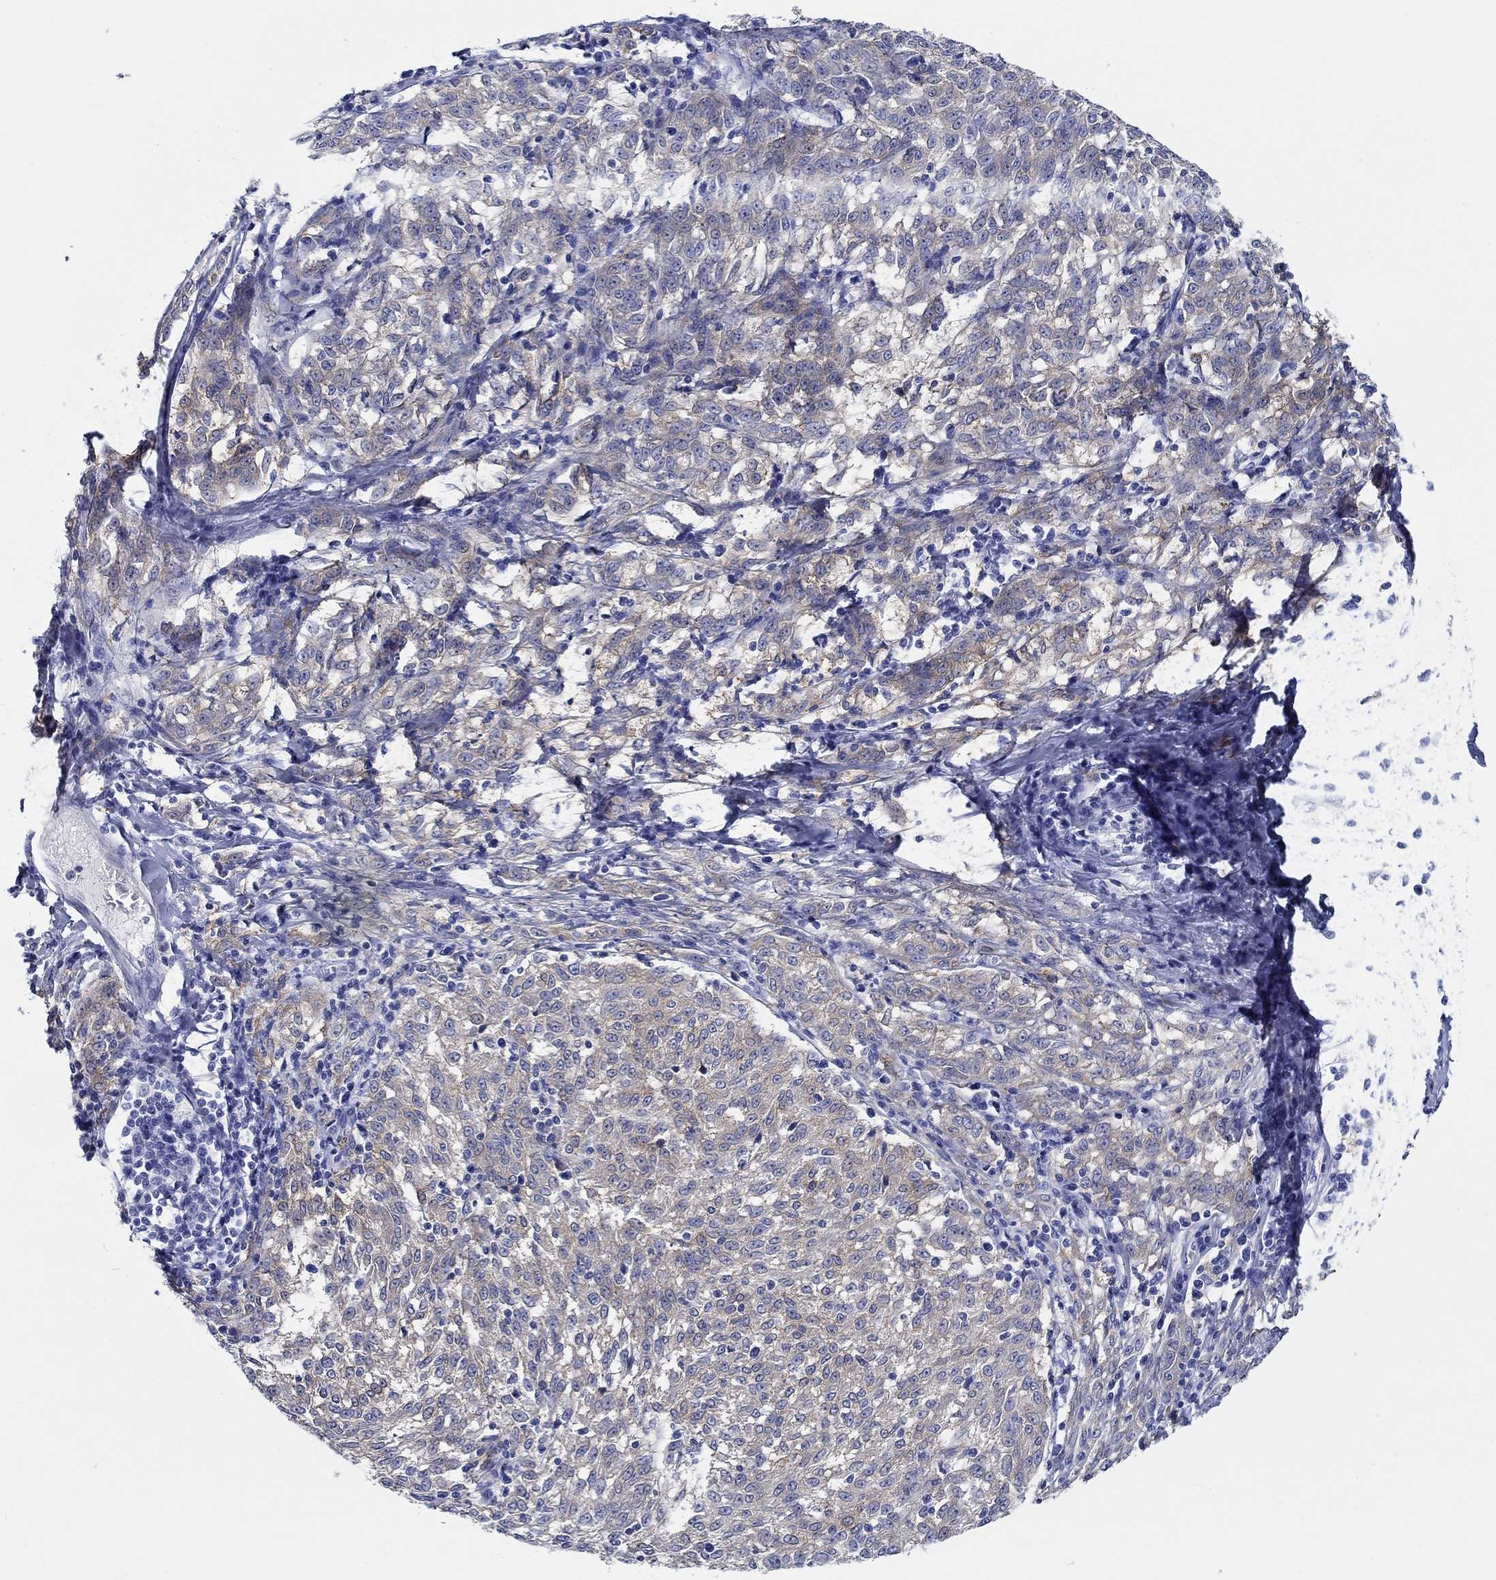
{"staining": {"intensity": "negative", "quantity": "none", "location": "none"}, "tissue": "melanoma", "cell_type": "Tumor cells", "image_type": "cancer", "snomed": [{"axis": "morphology", "description": "Malignant melanoma, NOS"}, {"axis": "topography", "description": "Skin"}], "caption": "High magnification brightfield microscopy of melanoma stained with DAB (3,3'-diaminobenzidine) (brown) and counterstained with hematoxylin (blue): tumor cells show no significant staining.", "gene": "RAP1GAP", "patient": {"sex": "female", "age": 72}}